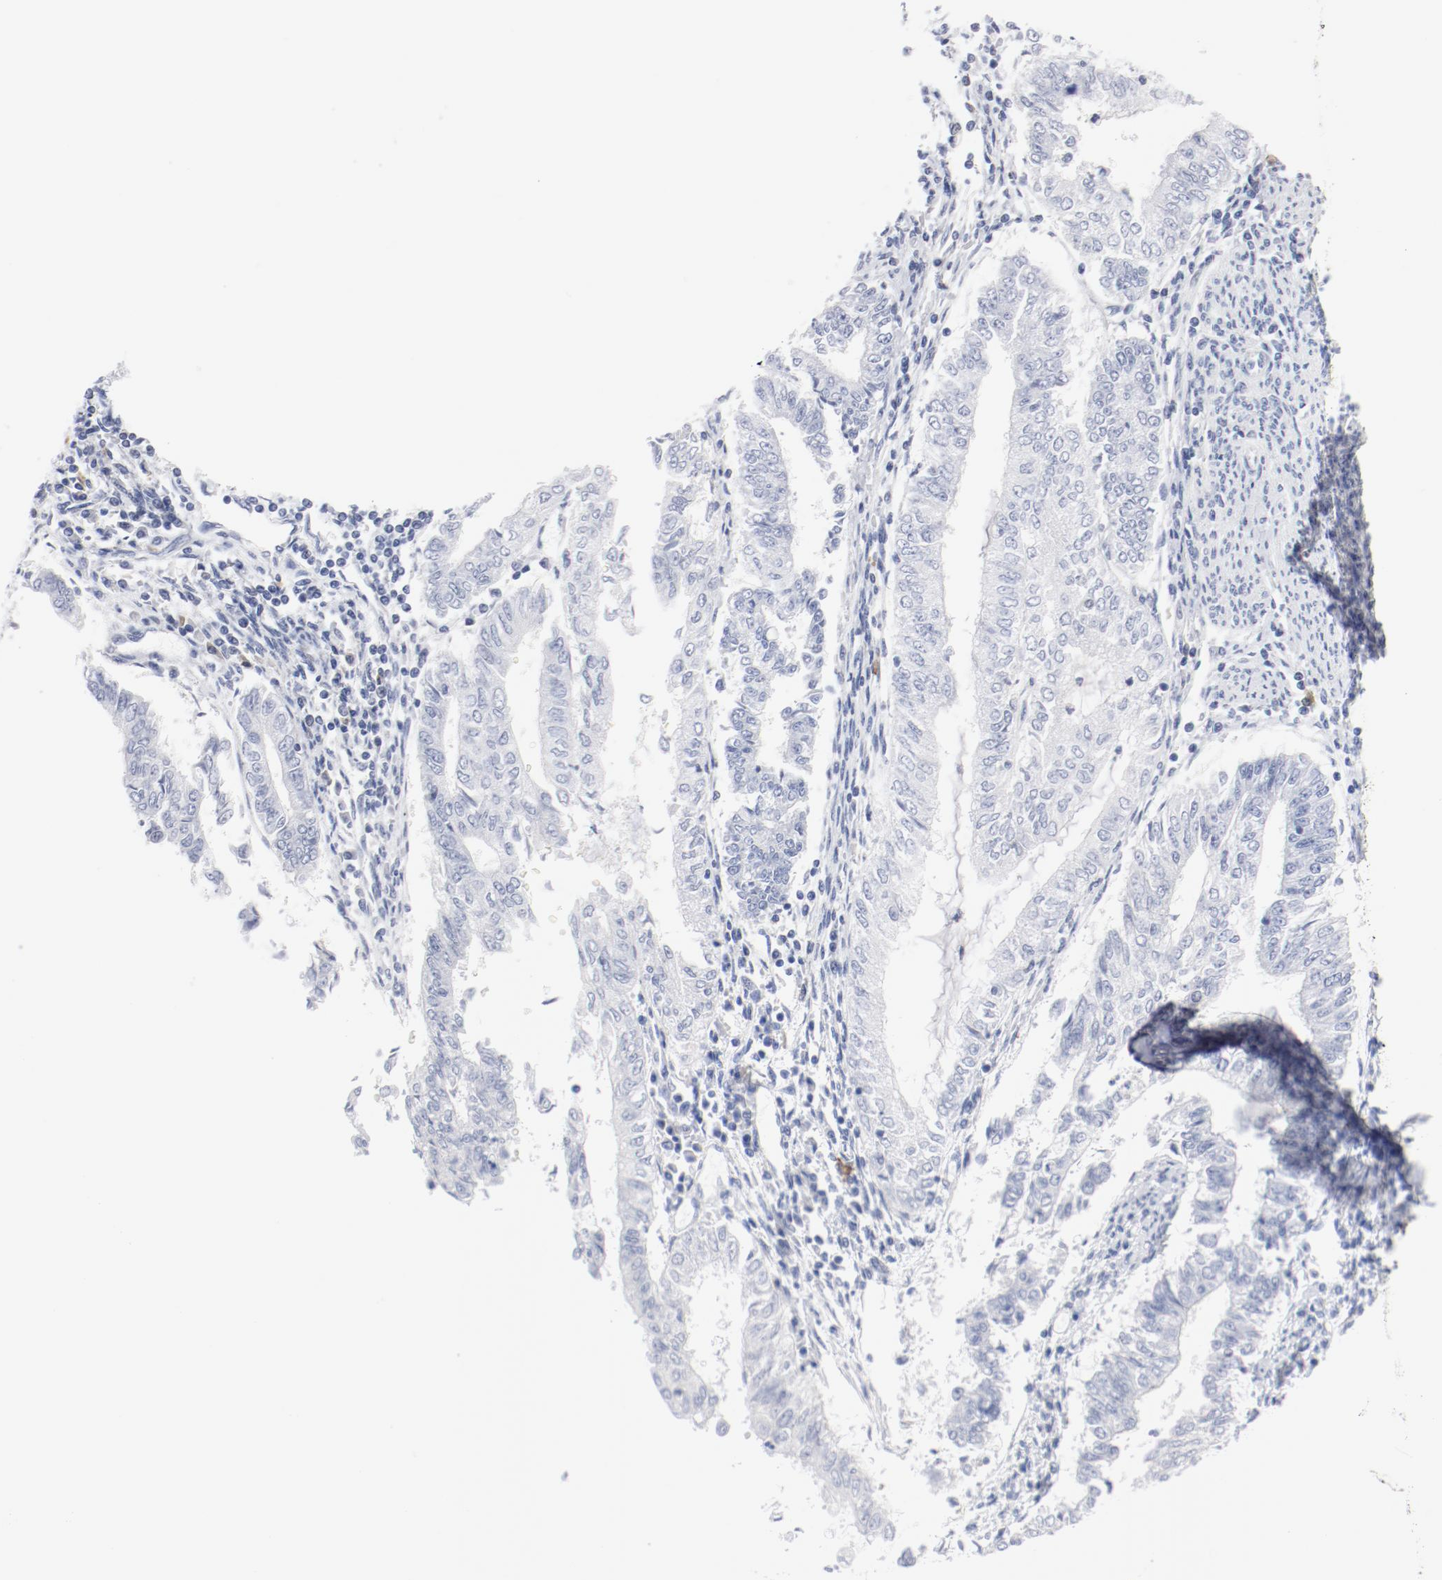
{"staining": {"intensity": "negative", "quantity": "none", "location": "none"}, "tissue": "endometrial cancer", "cell_type": "Tumor cells", "image_type": "cancer", "snomed": [{"axis": "morphology", "description": "Adenocarcinoma, NOS"}, {"axis": "topography", "description": "Endometrium"}], "caption": "Immunohistochemistry micrograph of neoplastic tissue: human endometrial cancer (adenocarcinoma) stained with DAB shows no significant protein expression in tumor cells. (DAB (3,3'-diaminobenzidine) immunohistochemistry, high magnification).", "gene": "KCNK13", "patient": {"sex": "female", "age": 66}}